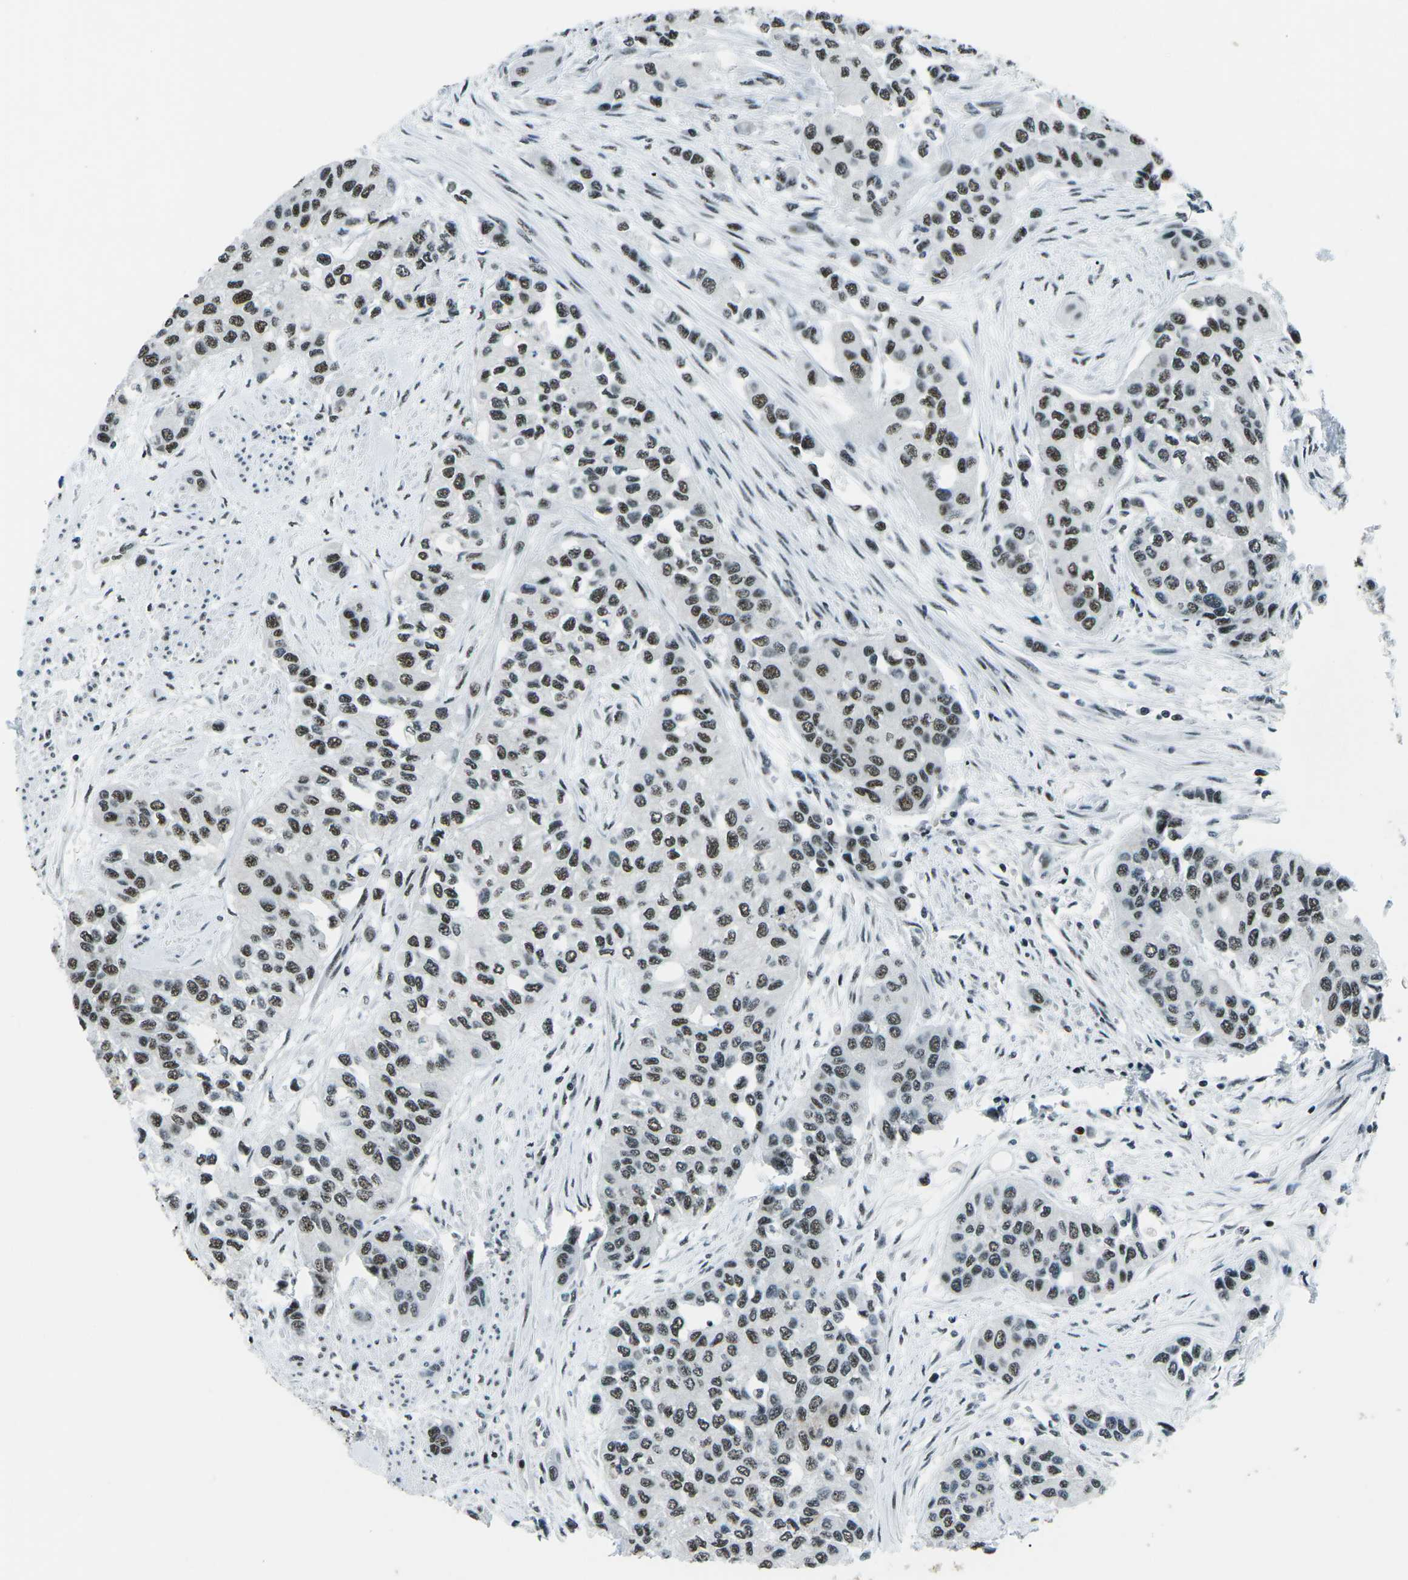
{"staining": {"intensity": "moderate", "quantity": ">75%", "location": "nuclear"}, "tissue": "urothelial cancer", "cell_type": "Tumor cells", "image_type": "cancer", "snomed": [{"axis": "morphology", "description": "Urothelial carcinoma, High grade"}, {"axis": "topography", "description": "Urinary bladder"}], "caption": "About >75% of tumor cells in human high-grade urothelial carcinoma exhibit moderate nuclear protein staining as visualized by brown immunohistochemical staining.", "gene": "RBL2", "patient": {"sex": "female", "age": 56}}